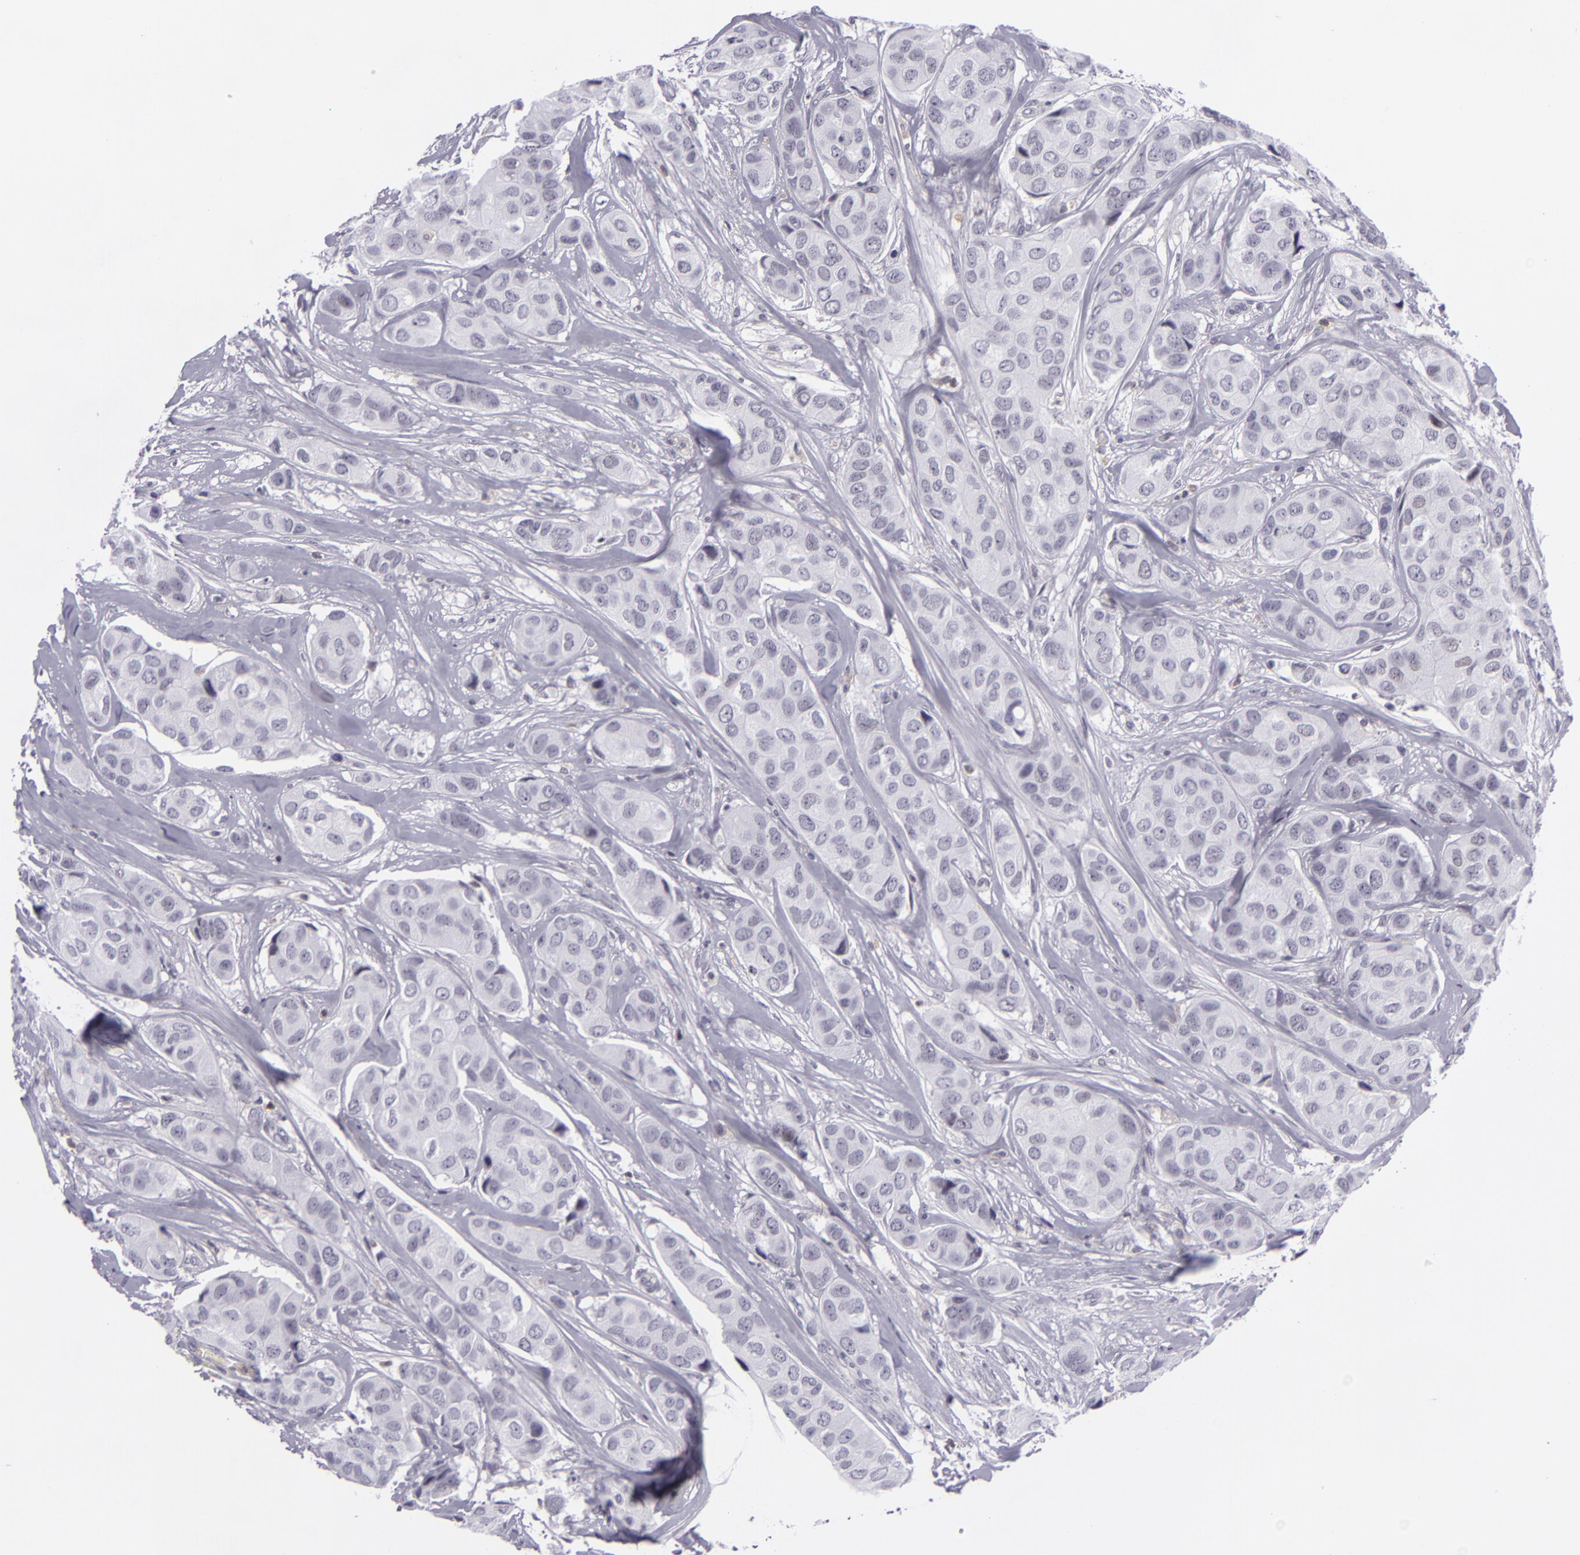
{"staining": {"intensity": "negative", "quantity": "none", "location": "none"}, "tissue": "breast cancer", "cell_type": "Tumor cells", "image_type": "cancer", "snomed": [{"axis": "morphology", "description": "Duct carcinoma"}, {"axis": "topography", "description": "Breast"}], "caption": "Immunohistochemistry image of neoplastic tissue: breast cancer stained with DAB exhibits no significant protein staining in tumor cells.", "gene": "KCNAB2", "patient": {"sex": "female", "age": 68}}